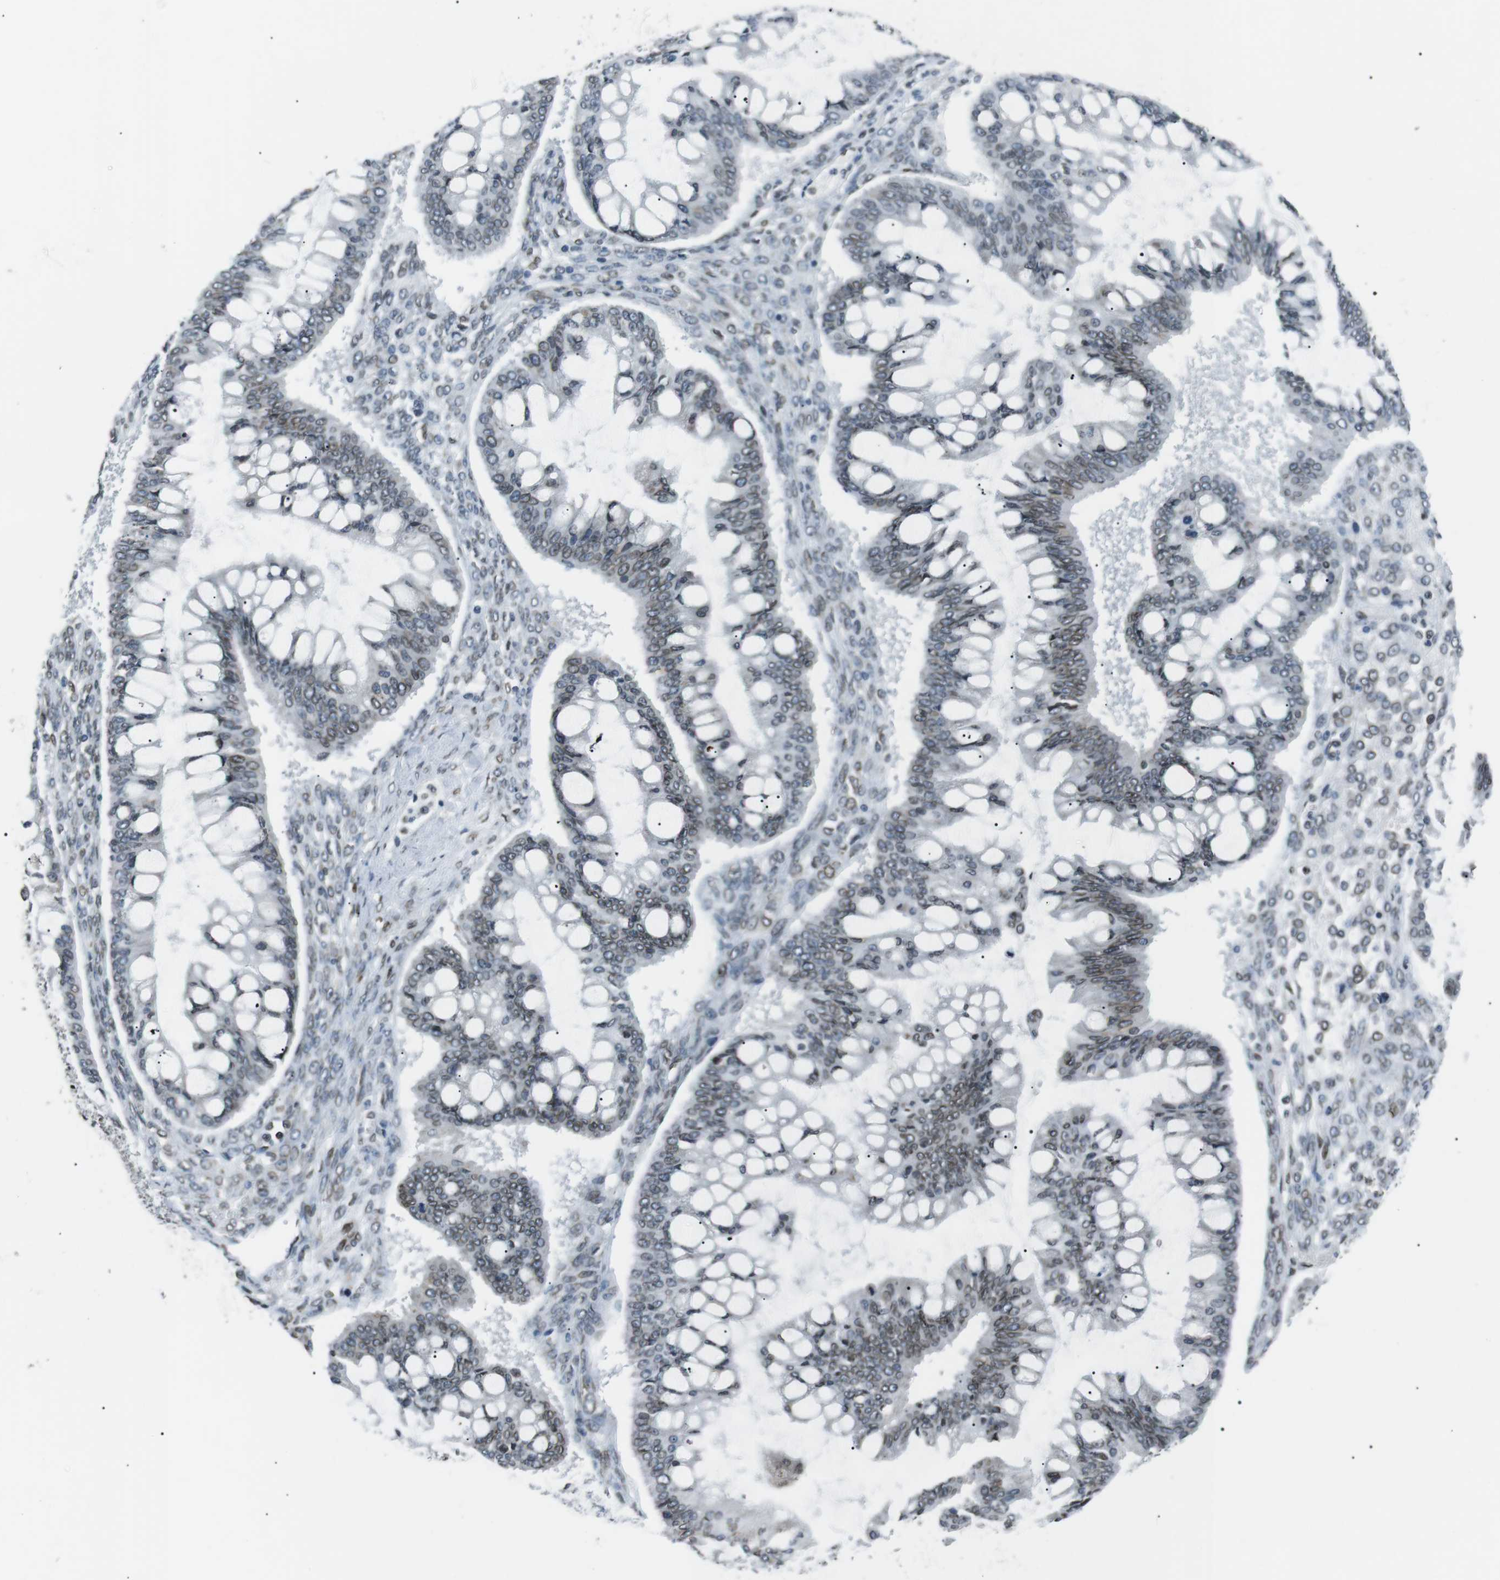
{"staining": {"intensity": "weak", "quantity": "25%-75%", "location": "cytoplasmic/membranous,nuclear"}, "tissue": "ovarian cancer", "cell_type": "Tumor cells", "image_type": "cancer", "snomed": [{"axis": "morphology", "description": "Cystadenocarcinoma, mucinous, NOS"}, {"axis": "topography", "description": "Ovary"}], "caption": "High-power microscopy captured an immunohistochemistry (IHC) photomicrograph of mucinous cystadenocarcinoma (ovarian), revealing weak cytoplasmic/membranous and nuclear staining in approximately 25%-75% of tumor cells. (IHC, brightfield microscopy, high magnification).", "gene": "TMX4", "patient": {"sex": "female", "age": 73}}